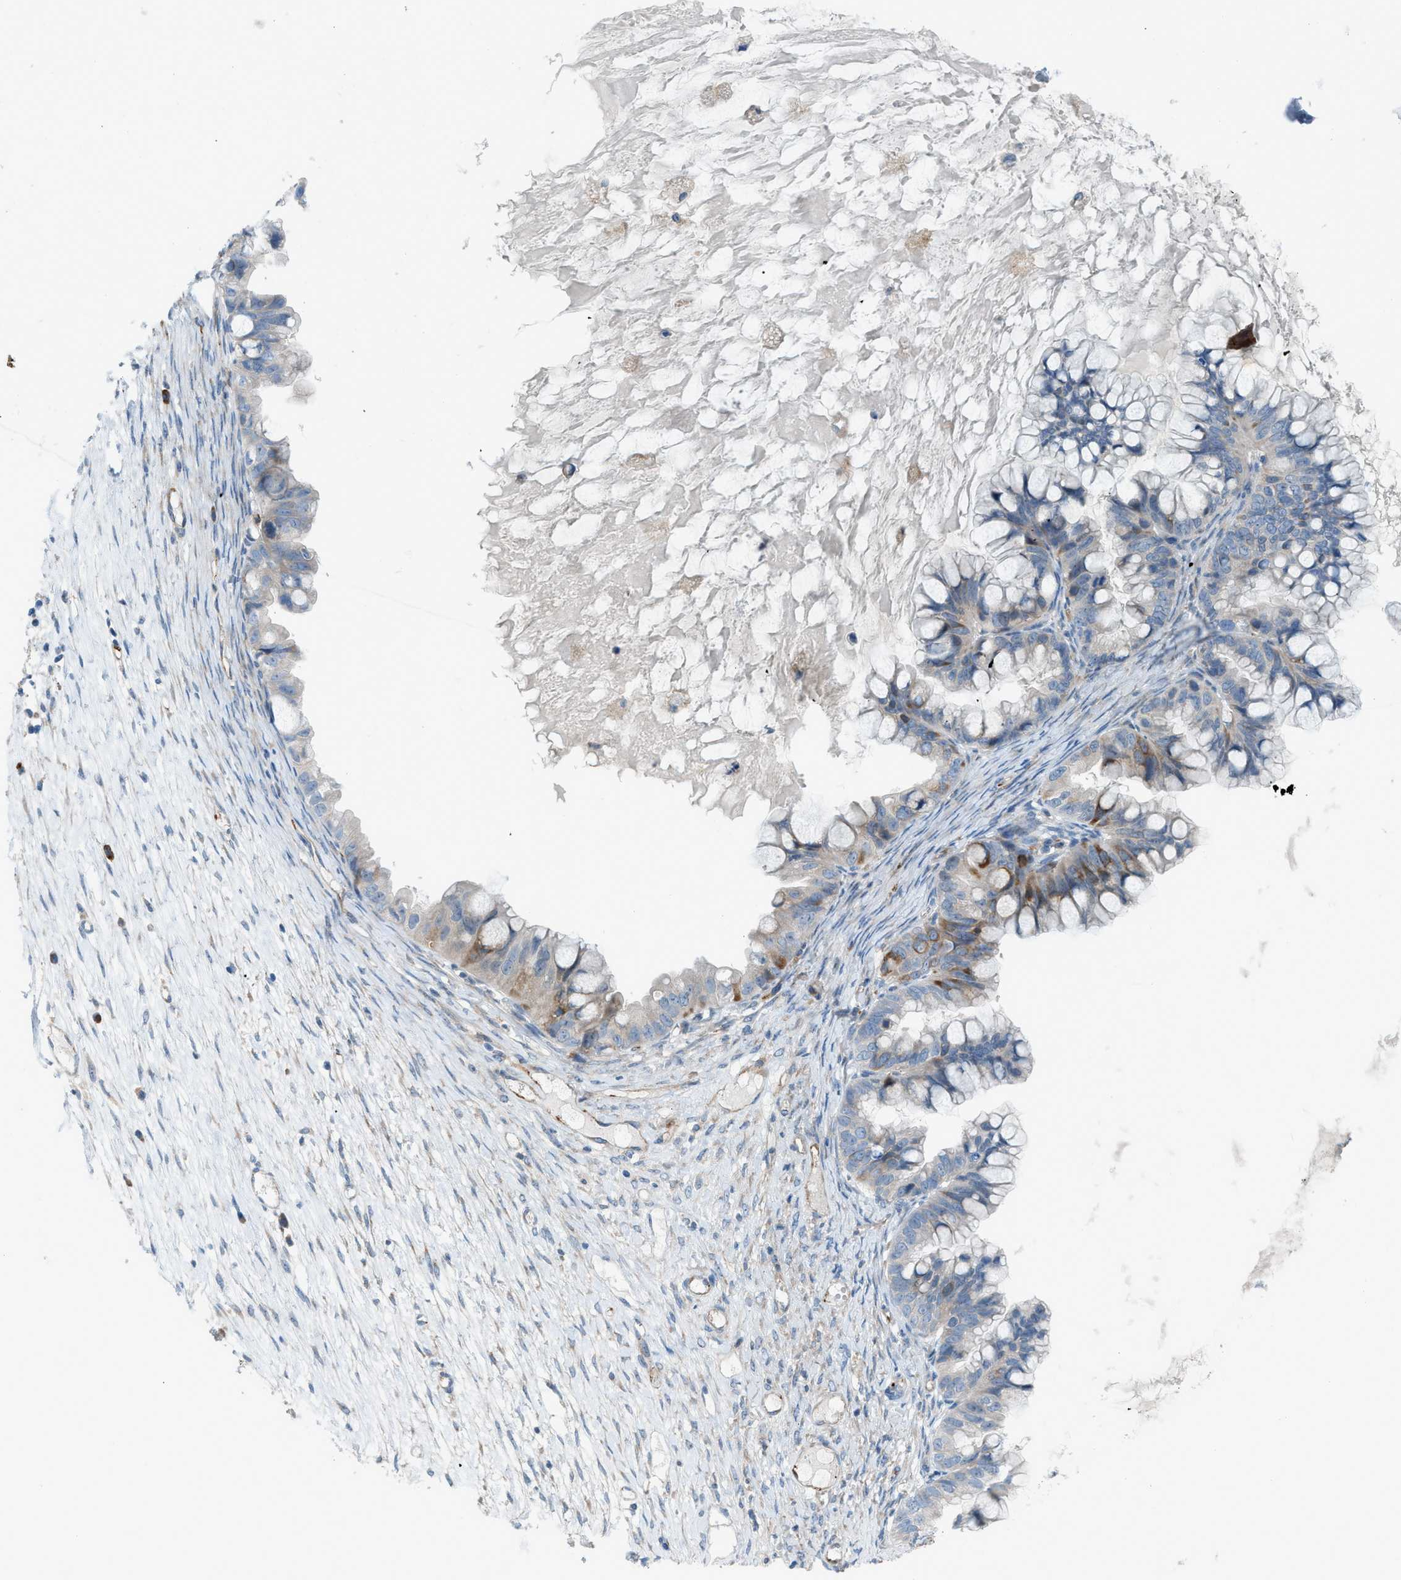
{"staining": {"intensity": "moderate", "quantity": "<25%", "location": "cytoplasmic/membranous"}, "tissue": "ovarian cancer", "cell_type": "Tumor cells", "image_type": "cancer", "snomed": [{"axis": "morphology", "description": "Cystadenocarcinoma, mucinous, NOS"}, {"axis": "topography", "description": "Ovary"}], "caption": "Protein staining of ovarian mucinous cystadenocarcinoma tissue demonstrates moderate cytoplasmic/membranous positivity in approximately <25% of tumor cells. (DAB IHC, brown staining for protein, blue staining for nuclei).", "gene": "HEG1", "patient": {"sex": "female", "age": 80}}